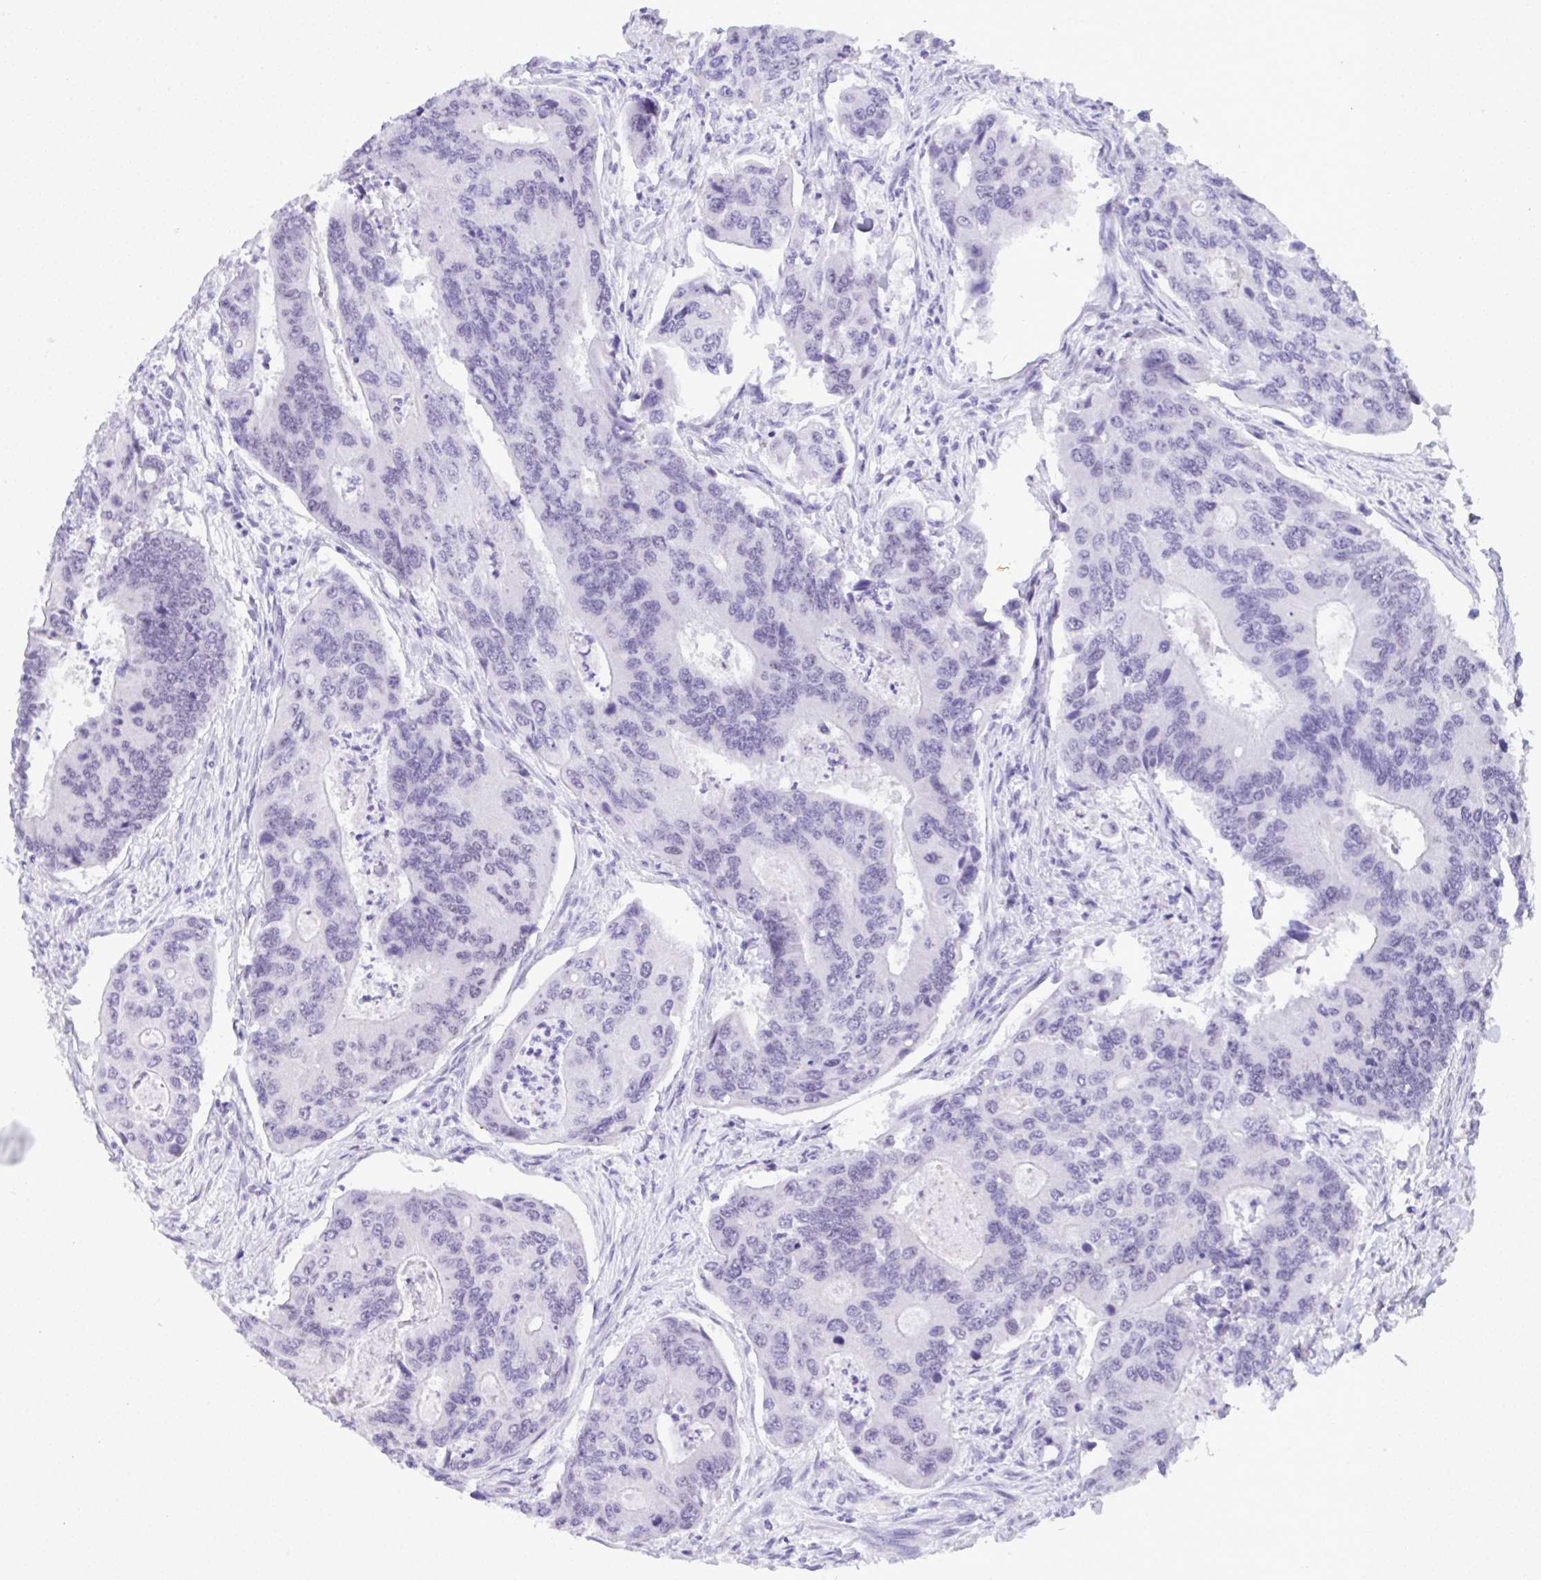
{"staining": {"intensity": "negative", "quantity": "none", "location": "none"}, "tissue": "colorectal cancer", "cell_type": "Tumor cells", "image_type": "cancer", "snomed": [{"axis": "morphology", "description": "Adenocarcinoma, NOS"}, {"axis": "topography", "description": "Colon"}], "caption": "High power microscopy micrograph of an IHC image of colorectal cancer (adenocarcinoma), revealing no significant staining in tumor cells.", "gene": "YBX2", "patient": {"sex": "female", "age": 67}}